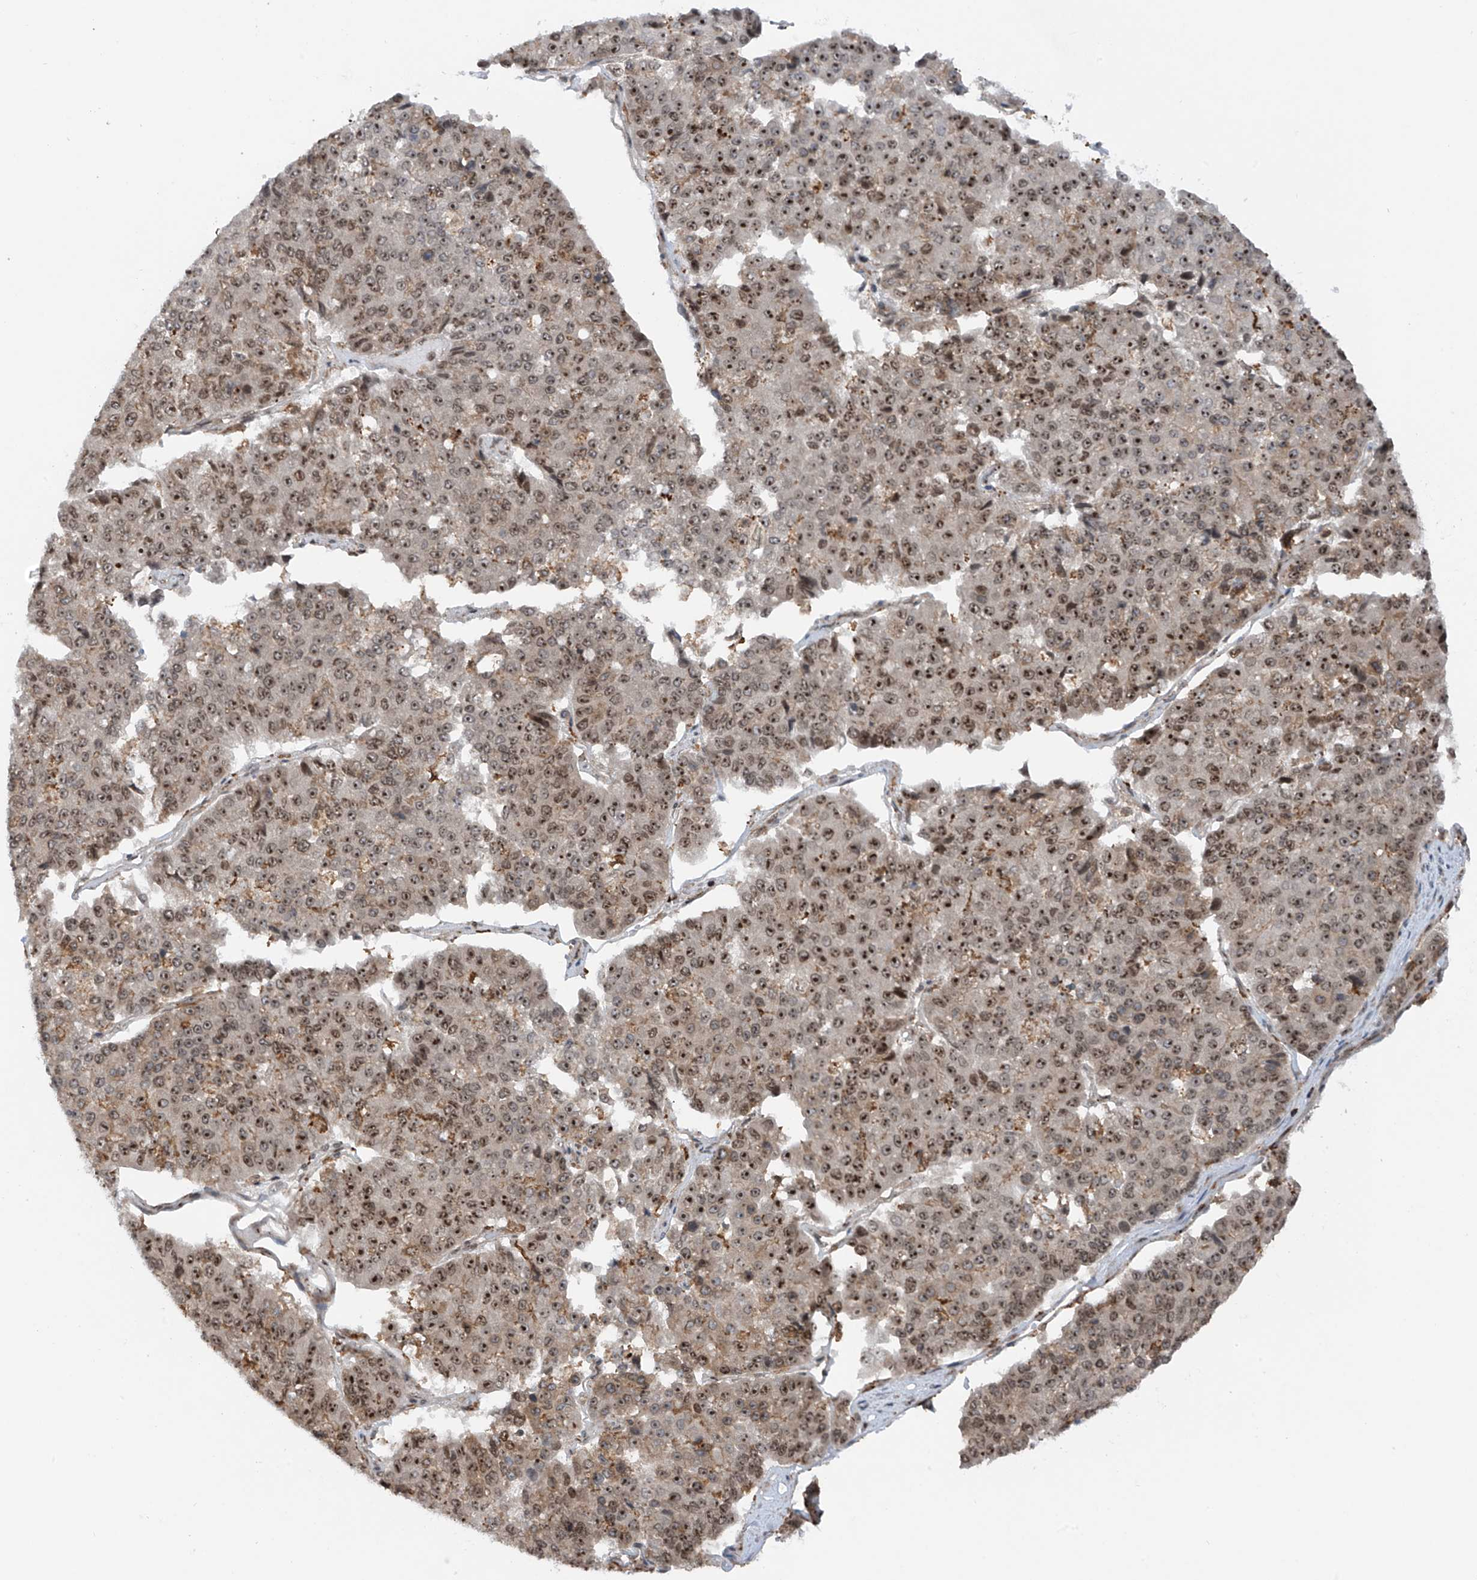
{"staining": {"intensity": "moderate", "quantity": ">75%", "location": "nuclear"}, "tissue": "pancreatic cancer", "cell_type": "Tumor cells", "image_type": "cancer", "snomed": [{"axis": "morphology", "description": "Adenocarcinoma, NOS"}, {"axis": "topography", "description": "Pancreas"}], "caption": "Approximately >75% of tumor cells in human adenocarcinoma (pancreatic) demonstrate moderate nuclear protein staining as visualized by brown immunohistochemical staining.", "gene": "REPIN1", "patient": {"sex": "male", "age": 50}}